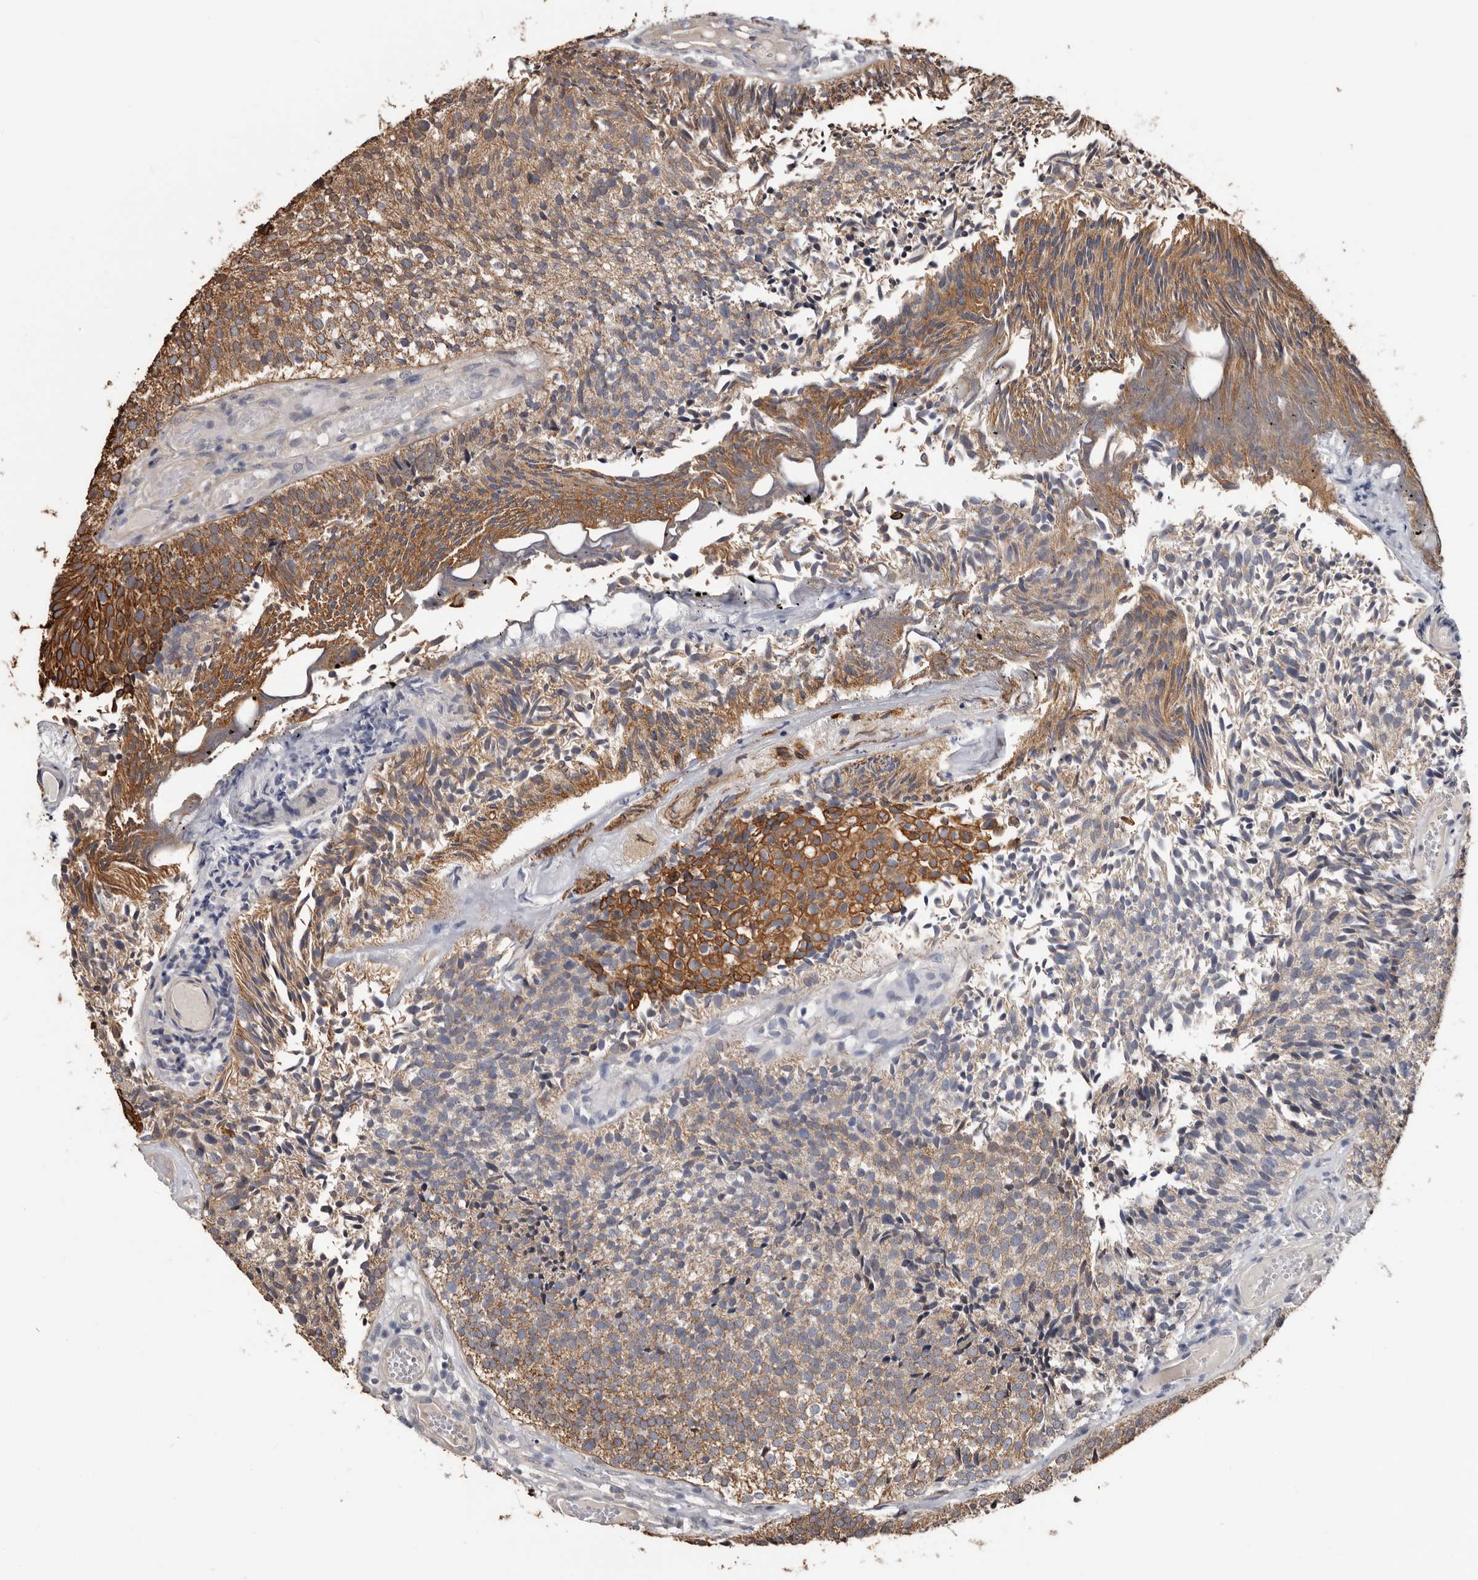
{"staining": {"intensity": "strong", "quantity": ">75%", "location": "cytoplasmic/membranous"}, "tissue": "urothelial cancer", "cell_type": "Tumor cells", "image_type": "cancer", "snomed": [{"axis": "morphology", "description": "Urothelial carcinoma, Low grade"}, {"axis": "topography", "description": "Urinary bladder"}], "caption": "This image reveals IHC staining of low-grade urothelial carcinoma, with high strong cytoplasmic/membranous expression in approximately >75% of tumor cells.", "gene": "MRPL18", "patient": {"sex": "male", "age": 86}}